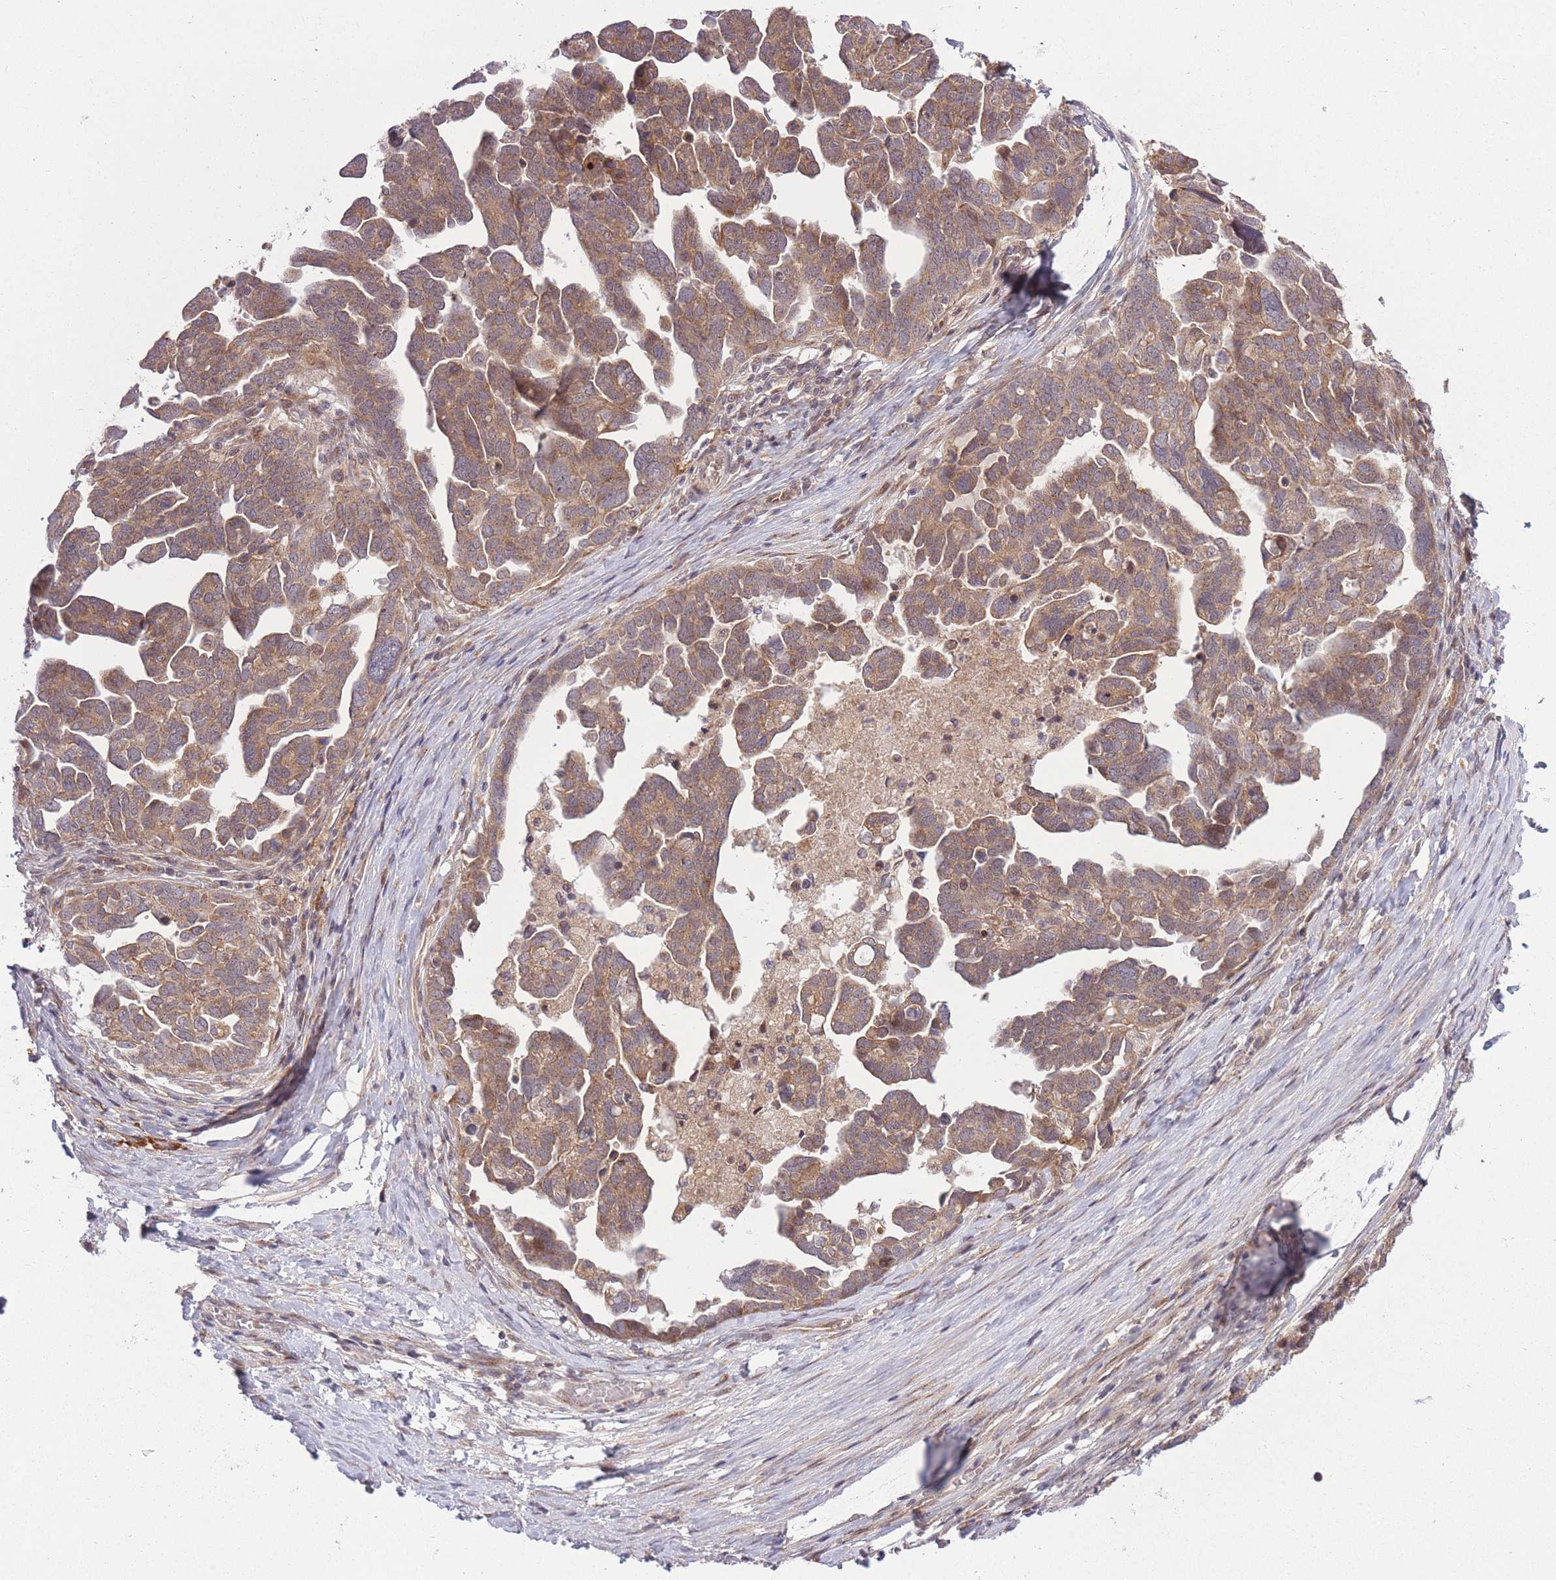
{"staining": {"intensity": "moderate", "quantity": ">75%", "location": "cytoplasmic/membranous"}, "tissue": "ovarian cancer", "cell_type": "Tumor cells", "image_type": "cancer", "snomed": [{"axis": "morphology", "description": "Cystadenocarcinoma, serous, NOS"}, {"axis": "topography", "description": "Ovary"}], "caption": "Immunohistochemical staining of ovarian cancer displays medium levels of moderate cytoplasmic/membranous protein expression in approximately >75% of tumor cells. (IHC, brightfield microscopy, high magnification).", "gene": "ZNF391", "patient": {"sex": "female", "age": 54}}